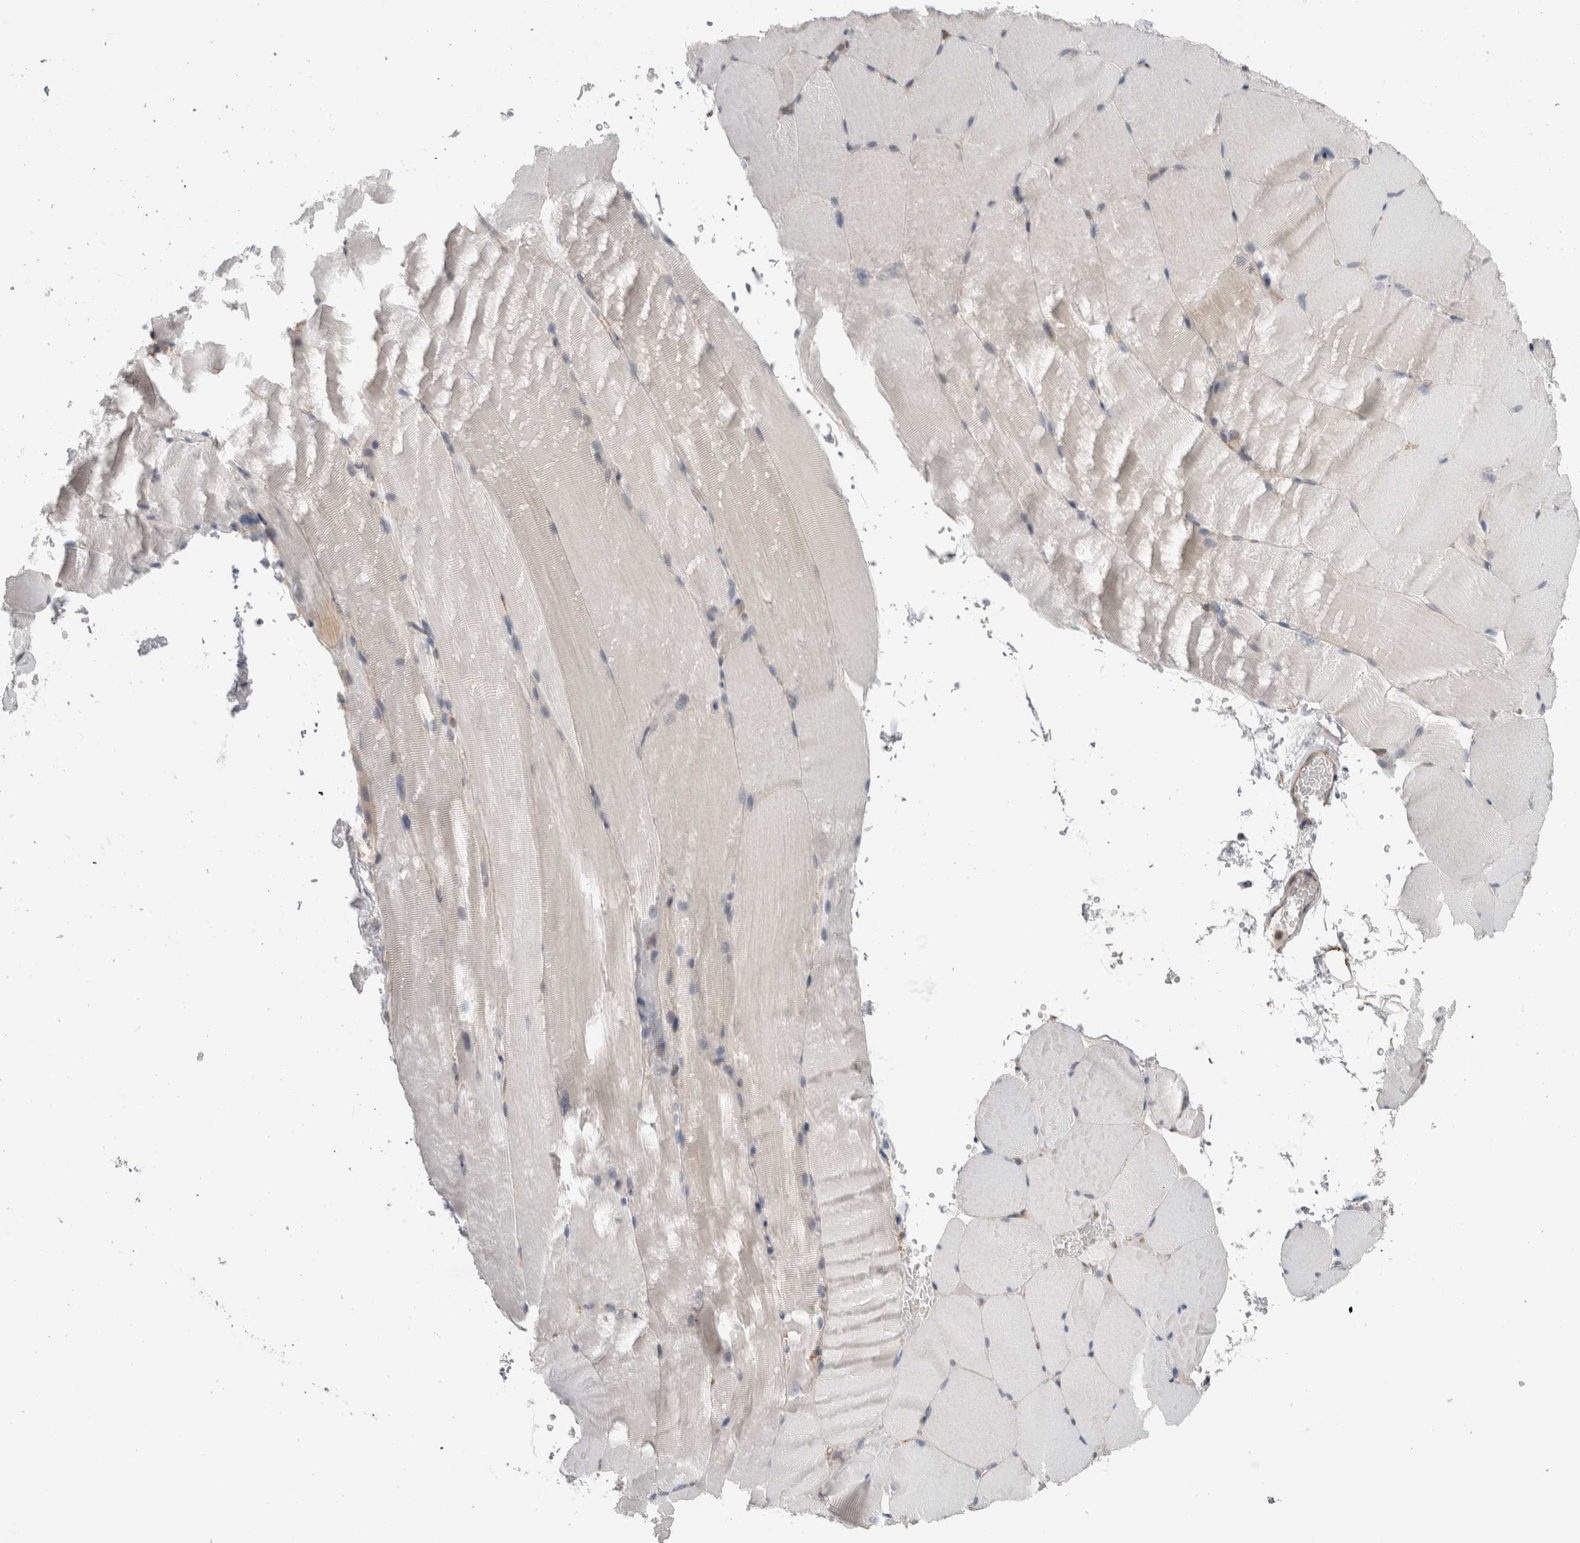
{"staining": {"intensity": "negative", "quantity": "none", "location": "none"}, "tissue": "skeletal muscle", "cell_type": "Myocytes", "image_type": "normal", "snomed": [{"axis": "morphology", "description": "Normal tissue, NOS"}, {"axis": "topography", "description": "Skeletal muscle"}, {"axis": "topography", "description": "Parathyroid gland"}], "caption": "Myocytes are negative for brown protein staining in benign skeletal muscle. The staining is performed using DAB brown chromogen with nuclei counter-stained in using hematoxylin.", "gene": "SMAP2", "patient": {"sex": "female", "age": 37}}